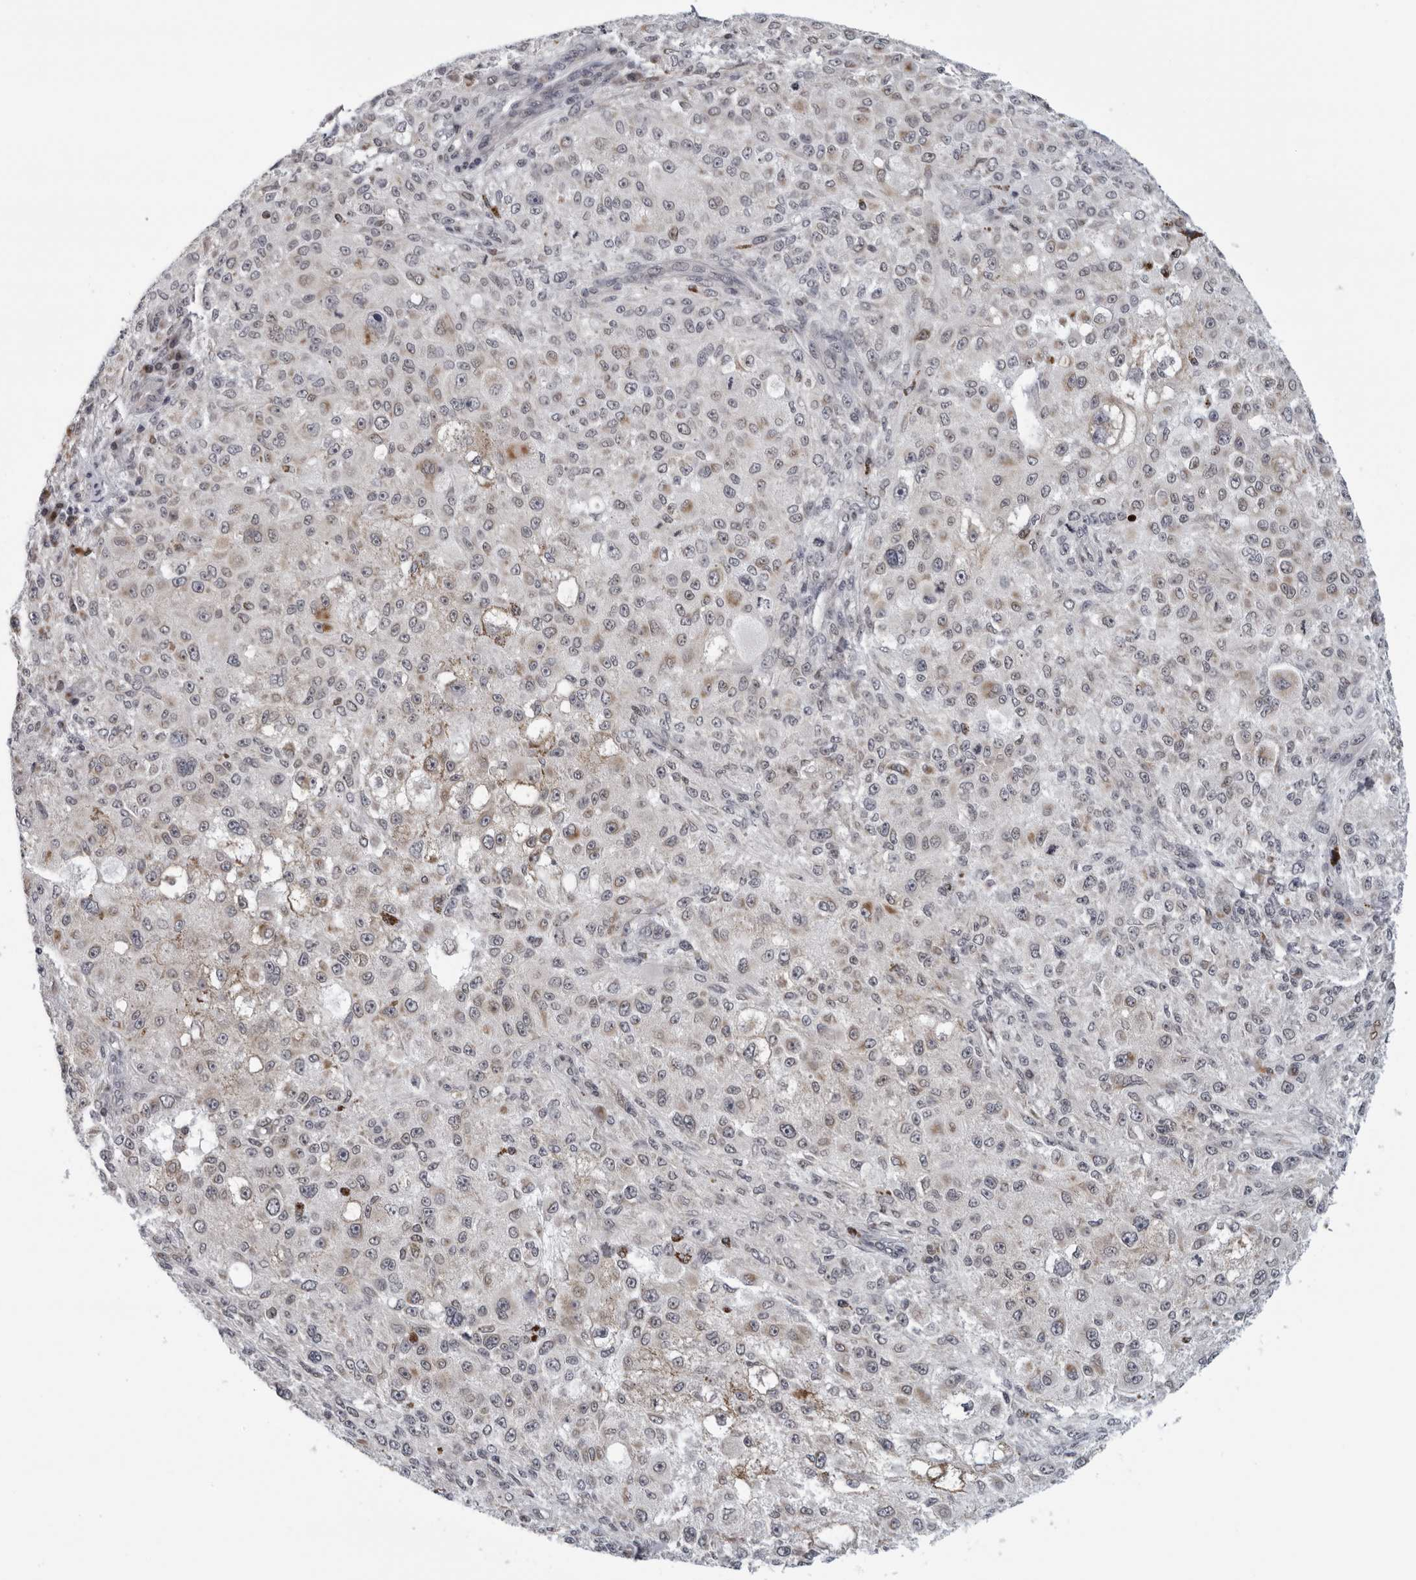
{"staining": {"intensity": "negative", "quantity": "none", "location": "none"}, "tissue": "melanoma", "cell_type": "Tumor cells", "image_type": "cancer", "snomed": [{"axis": "morphology", "description": "Necrosis, NOS"}, {"axis": "morphology", "description": "Malignant melanoma, NOS"}, {"axis": "topography", "description": "Skin"}], "caption": "This is an immunohistochemistry image of human malignant melanoma. There is no staining in tumor cells.", "gene": "CPT2", "patient": {"sex": "female", "age": 87}}